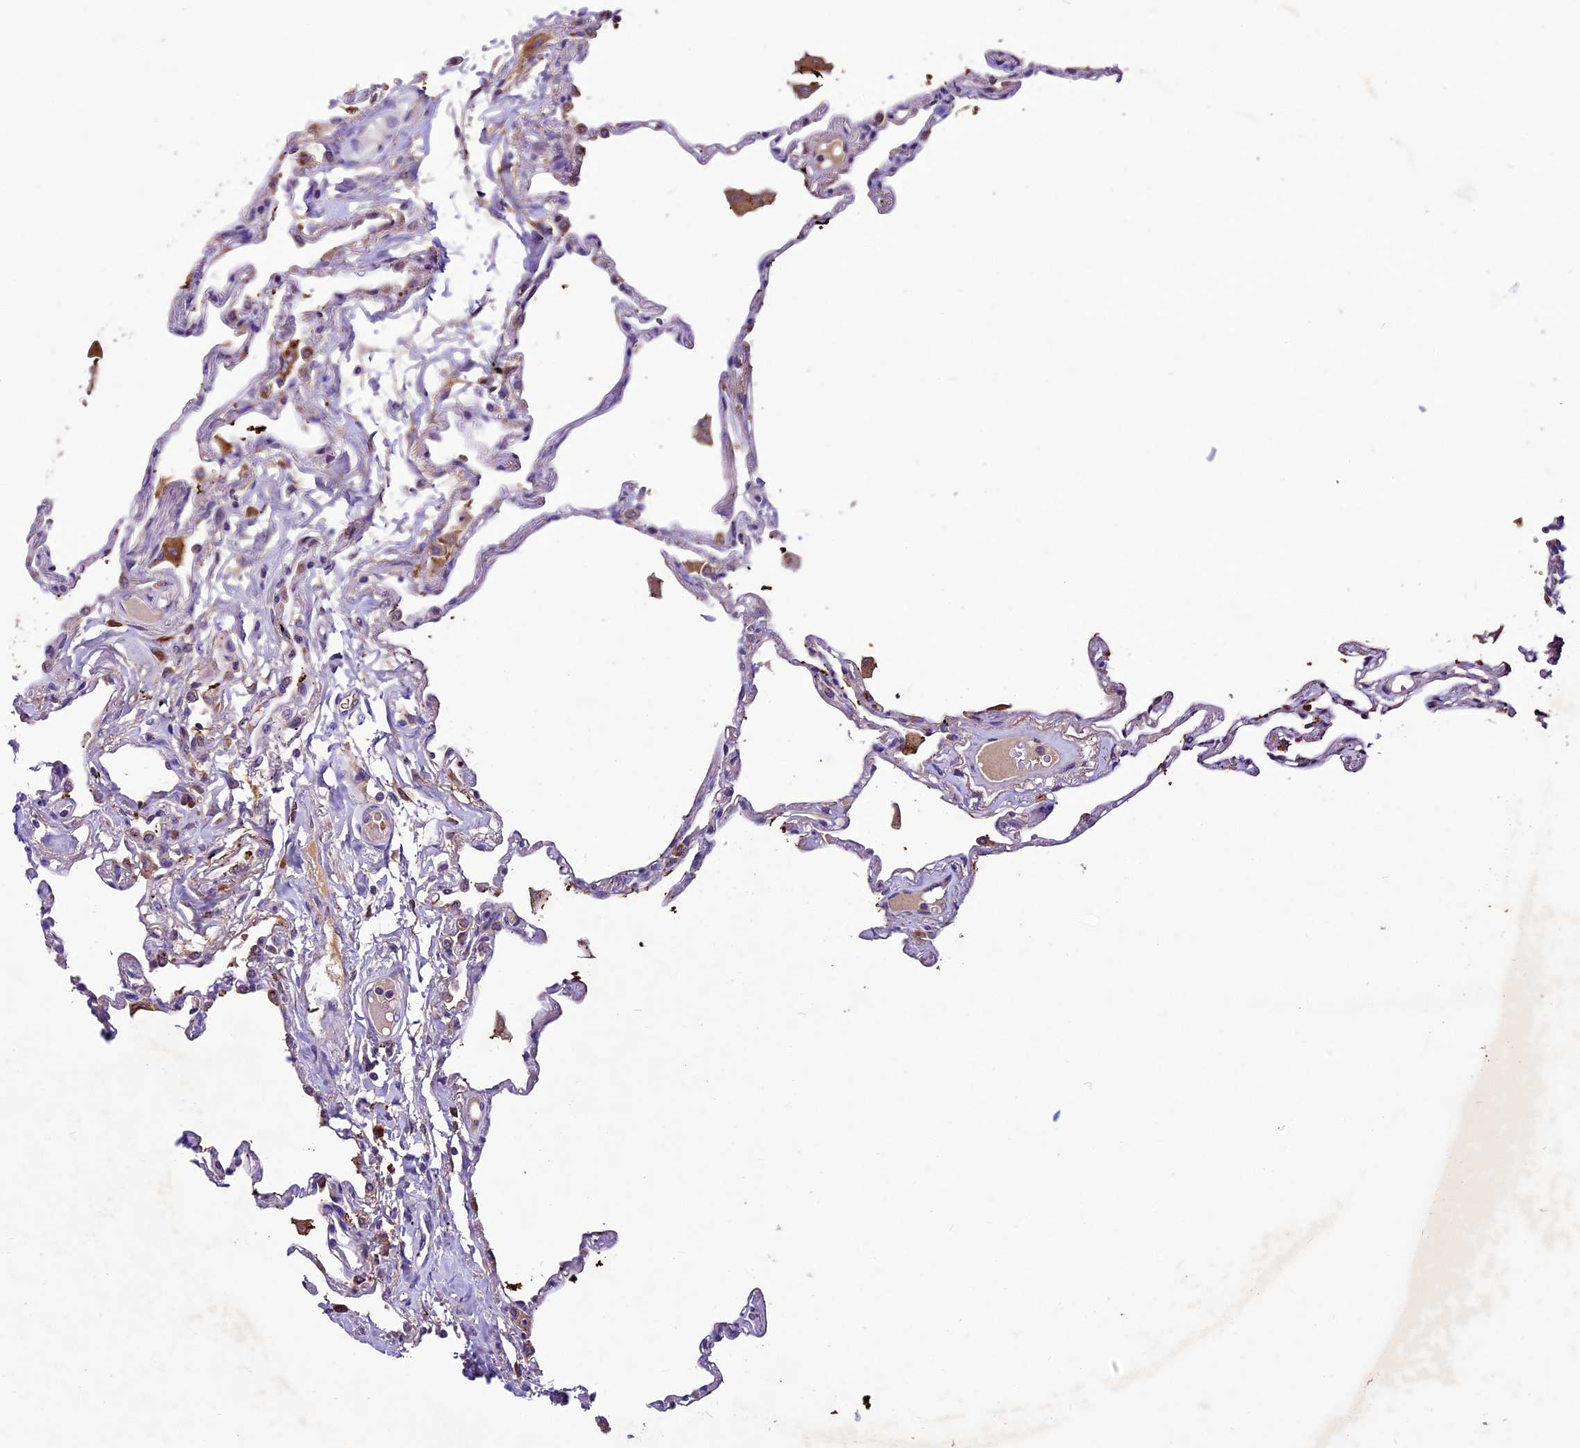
{"staining": {"intensity": "moderate", "quantity": "<25%", "location": "cytoplasmic/membranous"}, "tissue": "lung", "cell_type": "Alveolar cells", "image_type": "normal", "snomed": [{"axis": "morphology", "description": "Normal tissue, NOS"}, {"axis": "topography", "description": "Lung"}], "caption": "Immunohistochemical staining of unremarkable human lung displays moderate cytoplasmic/membranous protein staining in about <25% of alveolar cells.", "gene": "CILP2", "patient": {"sex": "female", "age": 67}}